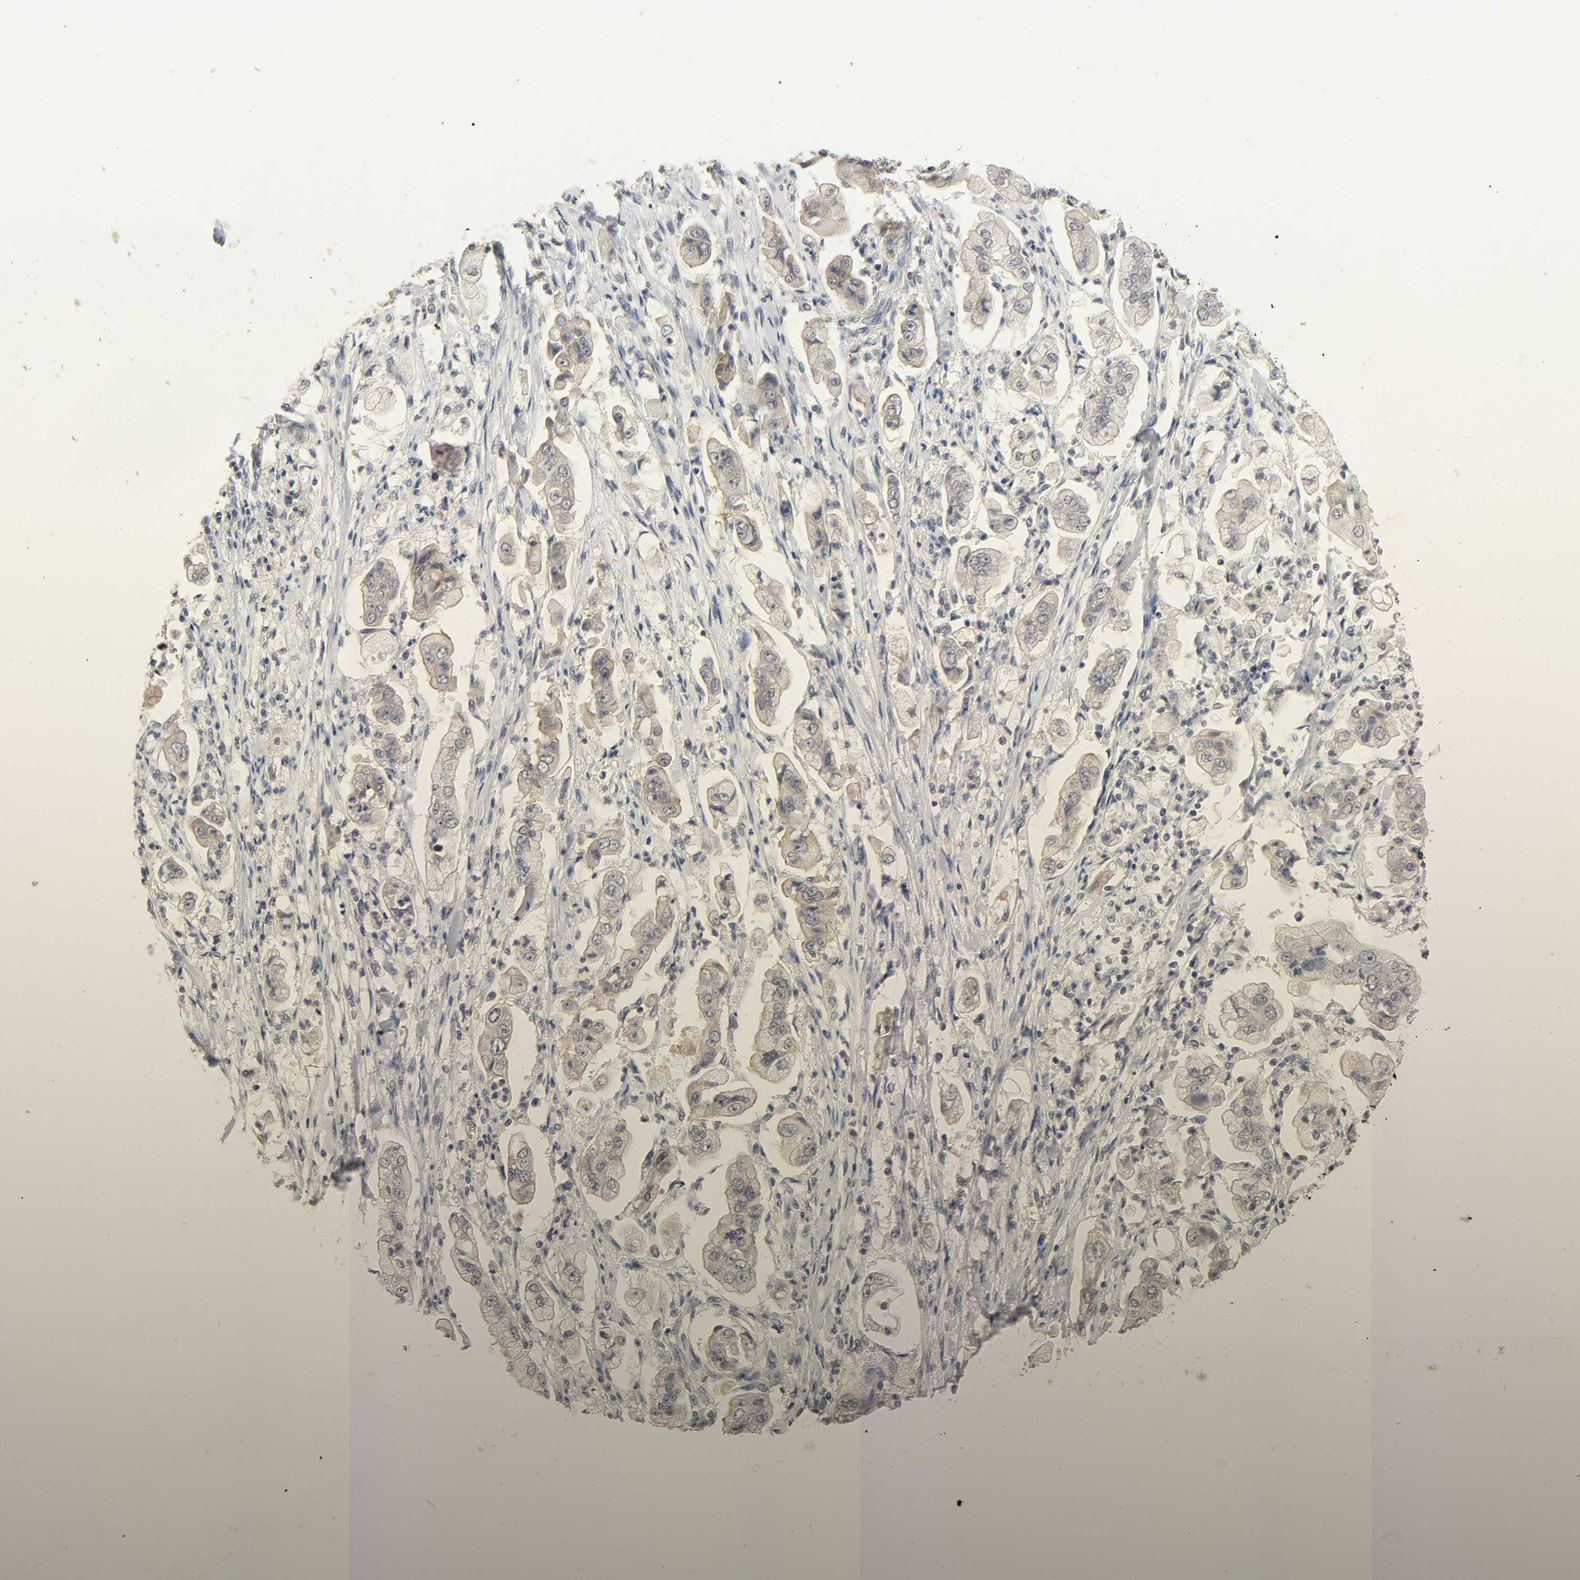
{"staining": {"intensity": "weak", "quantity": "<25%", "location": "cytoplasmic/membranous"}, "tissue": "stomach cancer", "cell_type": "Tumor cells", "image_type": "cancer", "snomed": [{"axis": "morphology", "description": "Adenocarcinoma, NOS"}, {"axis": "topography", "description": "Stomach"}], "caption": "DAB immunohistochemical staining of stomach cancer (adenocarcinoma) exhibits no significant positivity in tumor cells. (Brightfield microscopy of DAB immunohistochemistry at high magnification).", "gene": "MAPKAPK5", "patient": {"sex": "male", "age": 62}}